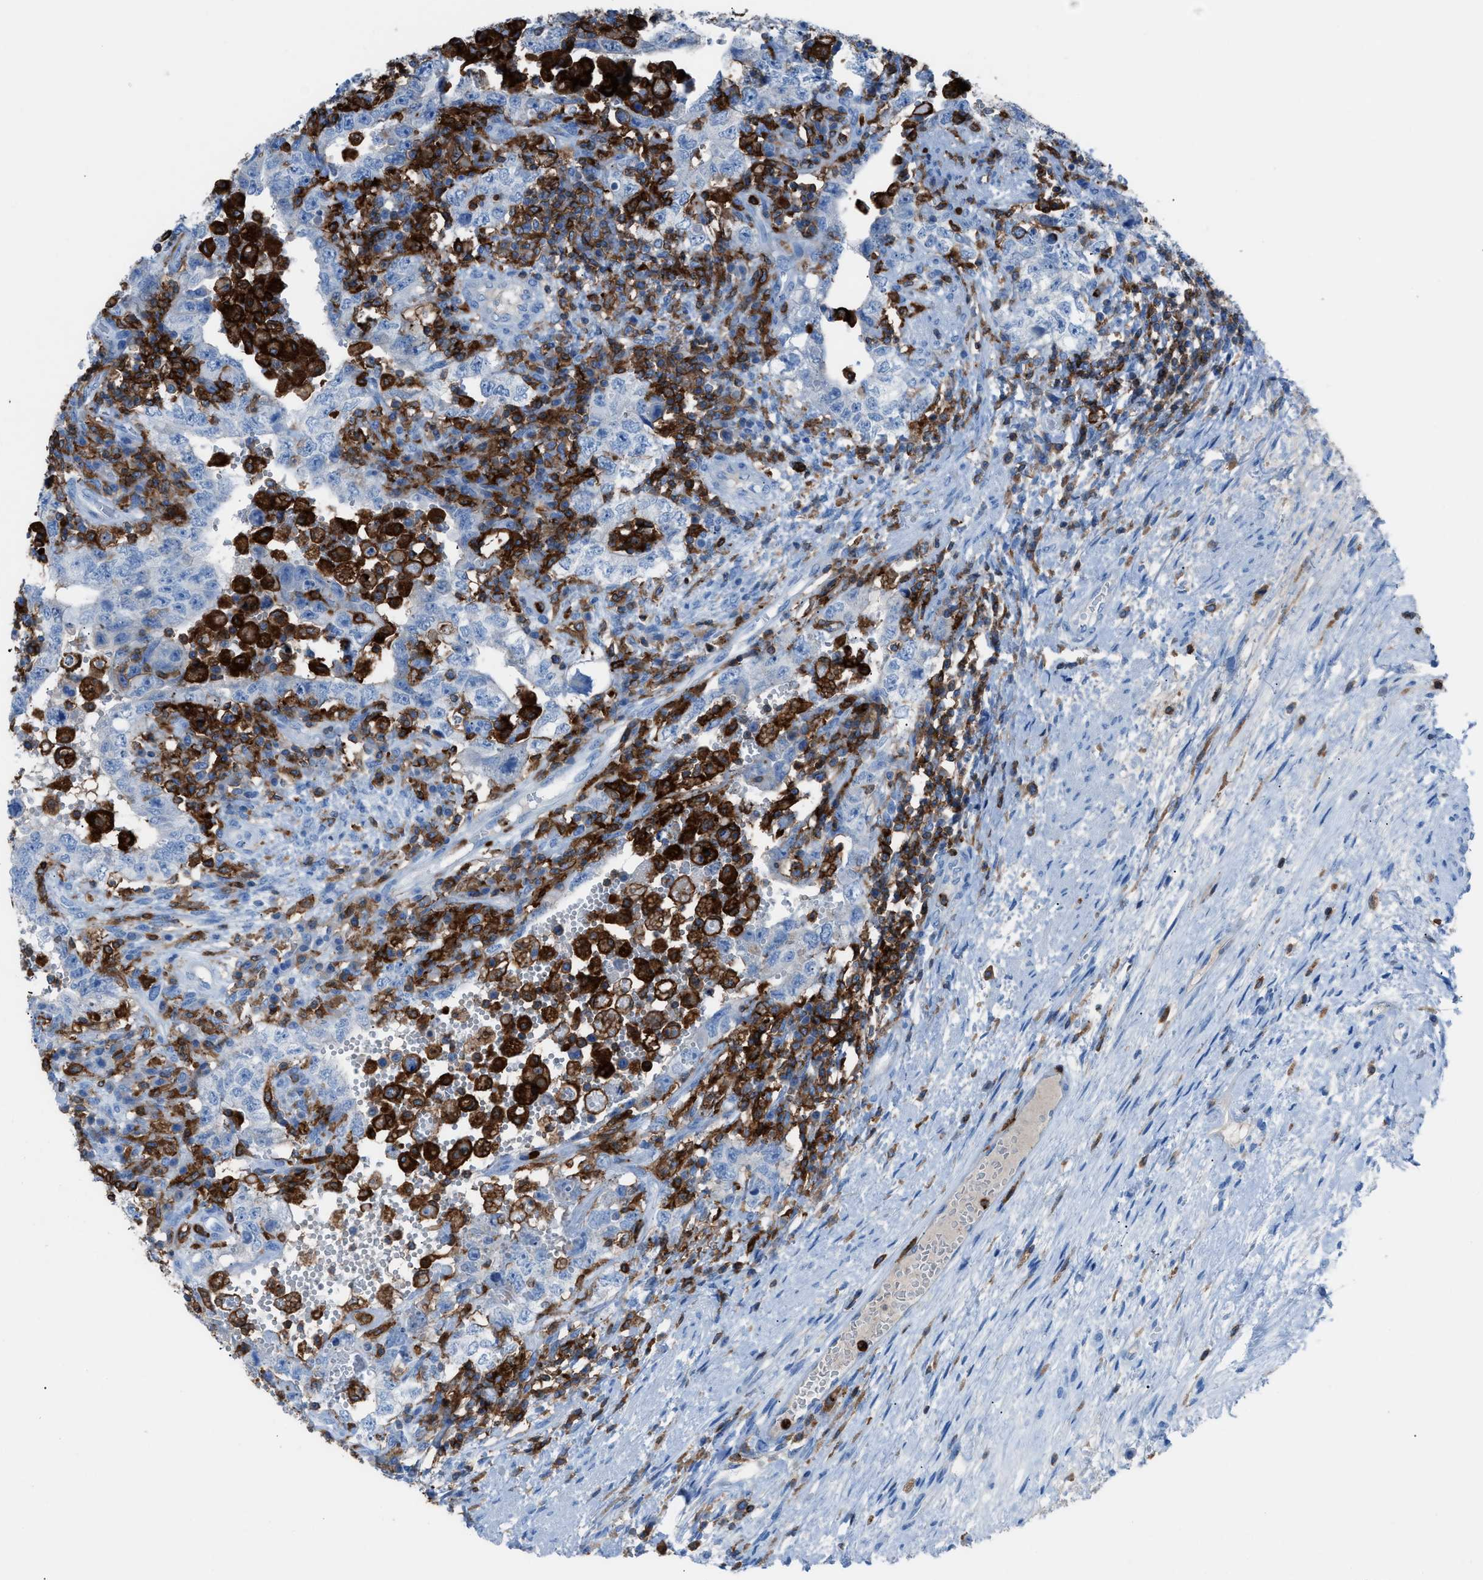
{"staining": {"intensity": "negative", "quantity": "none", "location": "none"}, "tissue": "testis cancer", "cell_type": "Tumor cells", "image_type": "cancer", "snomed": [{"axis": "morphology", "description": "Carcinoma, Embryonal, NOS"}, {"axis": "topography", "description": "Testis"}], "caption": "Micrograph shows no significant protein expression in tumor cells of testis cancer.", "gene": "ITGB2", "patient": {"sex": "male", "age": 26}}